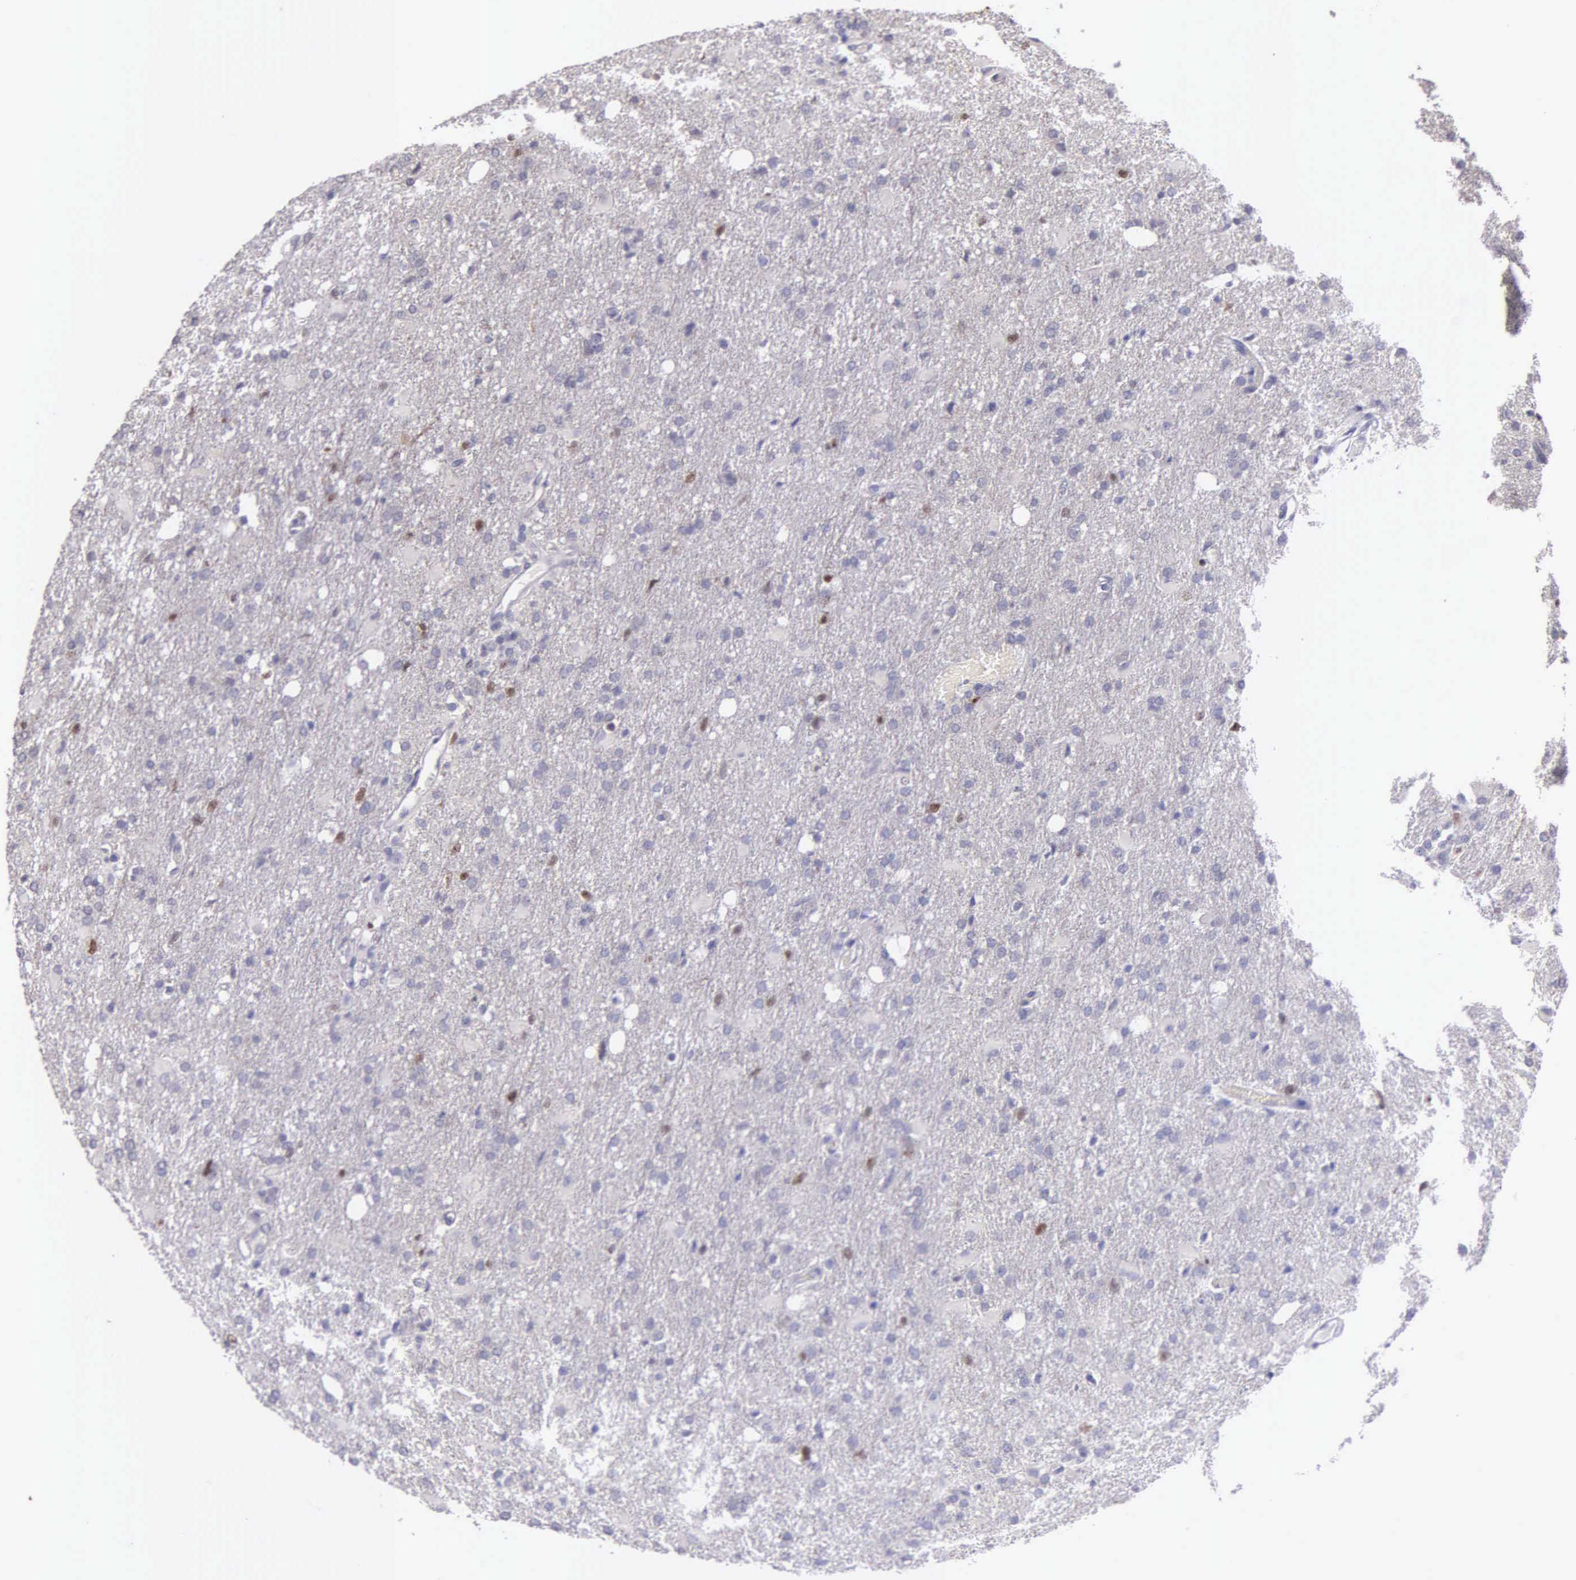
{"staining": {"intensity": "moderate", "quantity": "<25%", "location": "nuclear"}, "tissue": "glioma", "cell_type": "Tumor cells", "image_type": "cancer", "snomed": [{"axis": "morphology", "description": "Glioma, malignant, High grade"}, {"axis": "topography", "description": "Brain"}], "caption": "Immunohistochemical staining of glioma demonstrates low levels of moderate nuclear protein expression in approximately <25% of tumor cells.", "gene": "MCM5", "patient": {"sex": "male", "age": 68}}